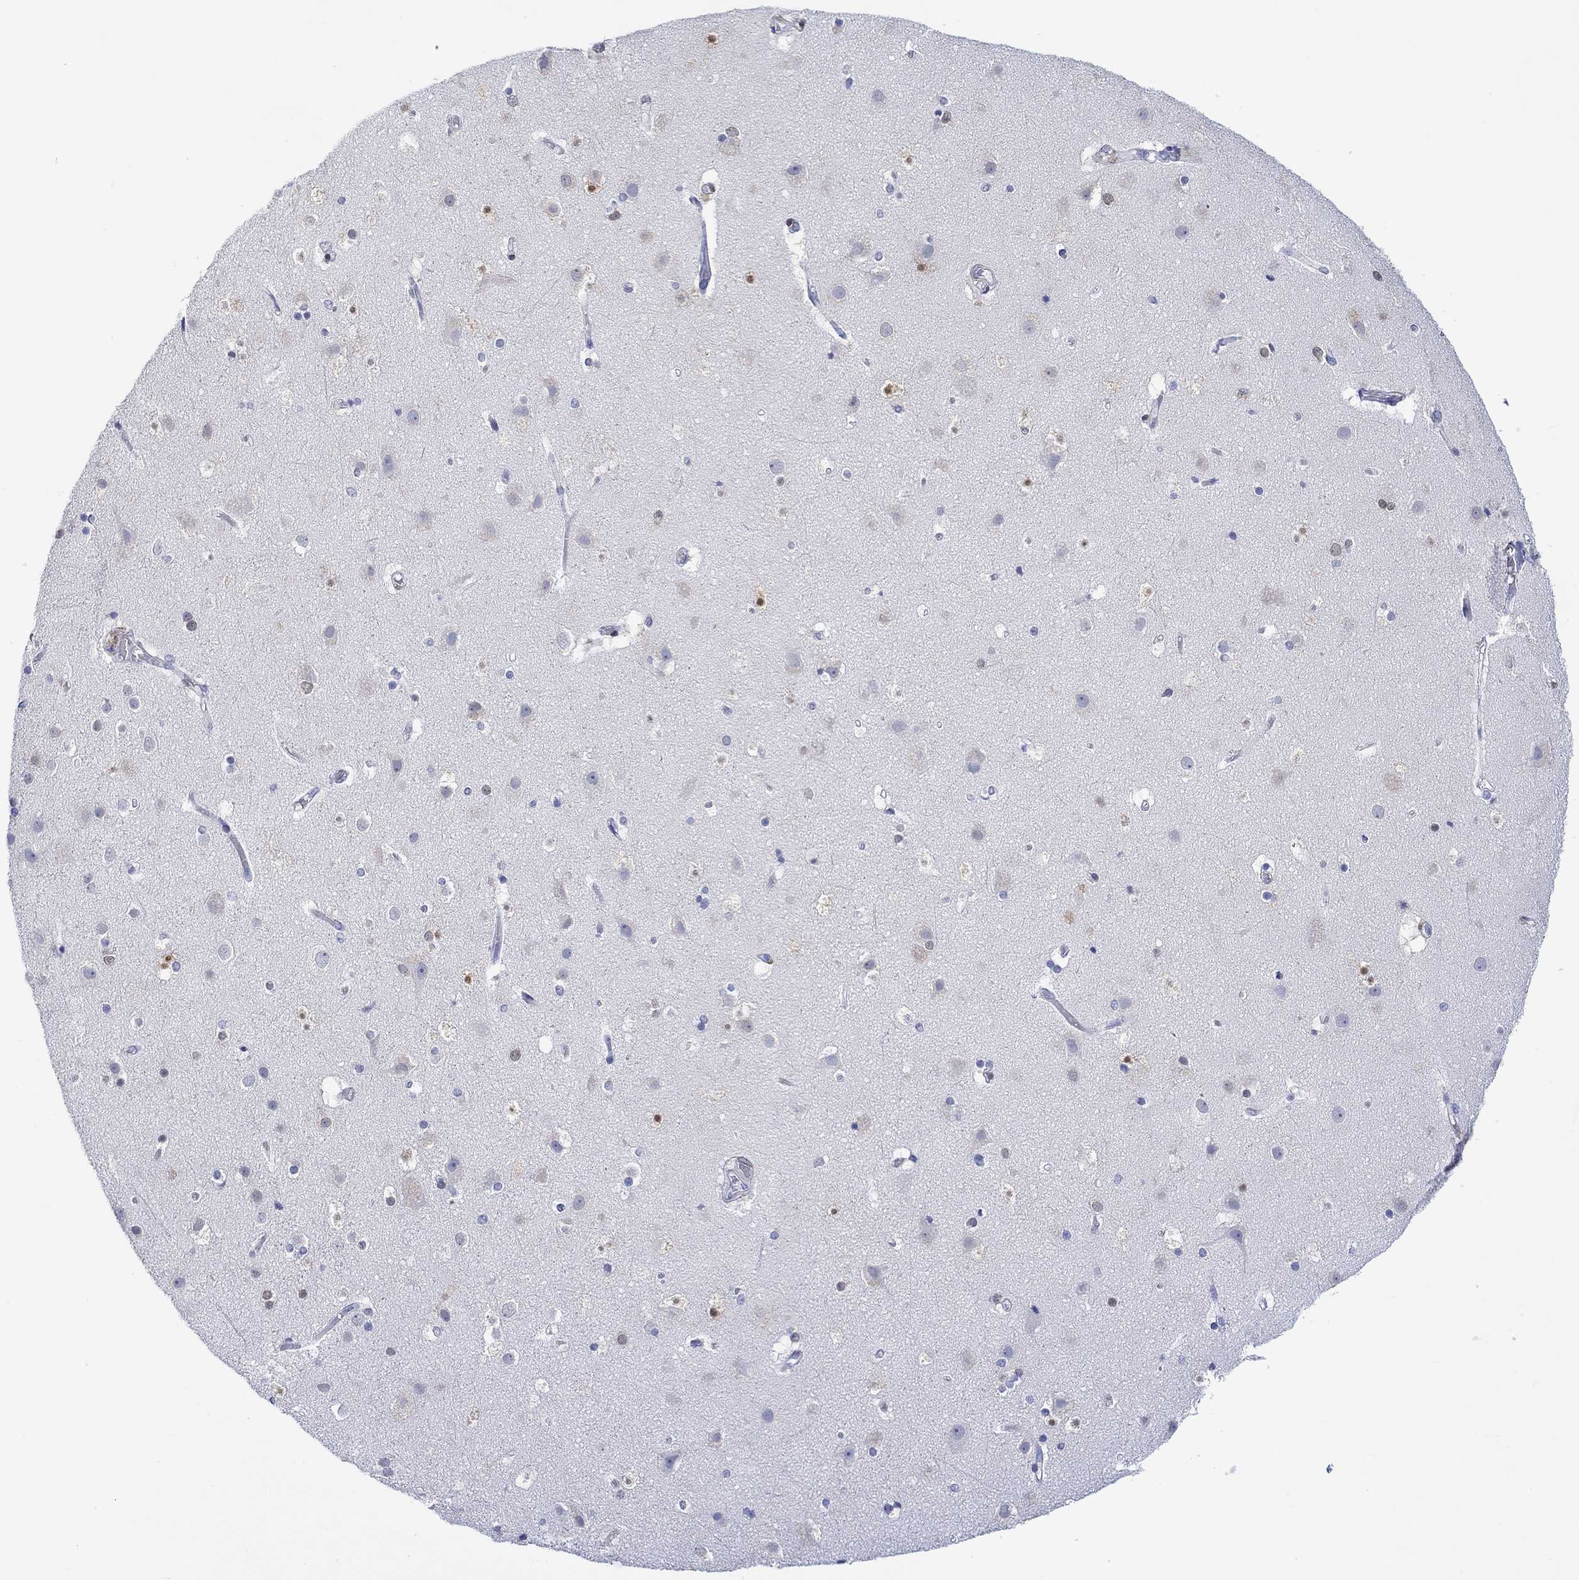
{"staining": {"intensity": "negative", "quantity": "none", "location": "none"}, "tissue": "cerebral cortex", "cell_type": "Endothelial cells", "image_type": "normal", "snomed": [{"axis": "morphology", "description": "Normal tissue, NOS"}, {"axis": "topography", "description": "Cerebral cortex"}], "caption": "Immunohistochemical staining of benign human cerebral cortex exhibits no significant positivity in endothelial cells. (DAB (3,3'-diaminobenzidine) IHC visualized using brightfield microscopy, high magnification).", "gene": "MSI1", "patient": {"sex": "female", "age": 52}}